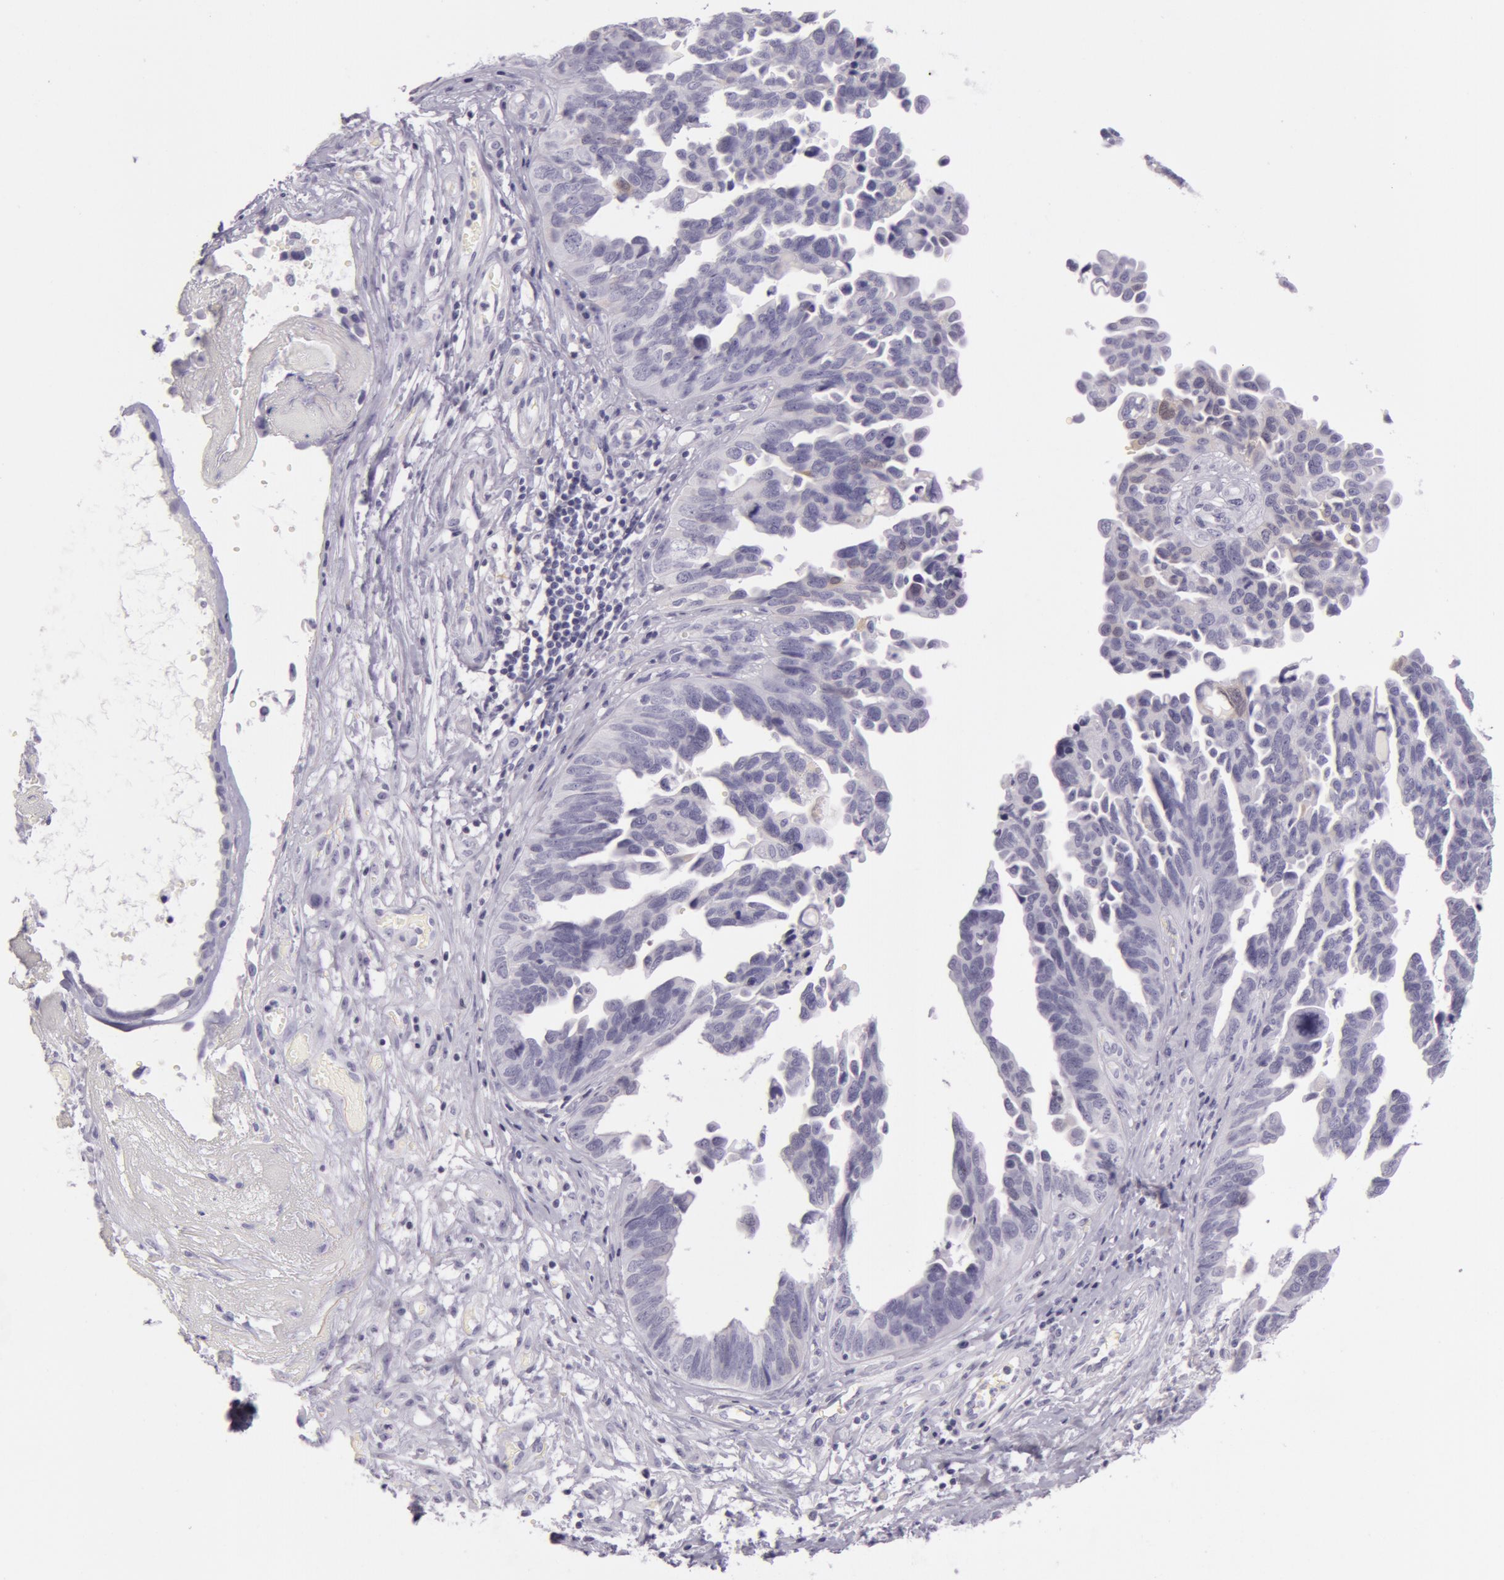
{"staining": {"intensity": "negative", "quantity": "none", "location": "none"}, "tissue": "ovarian cancer", "cell_type": "Tumor cells", "image_type": "cancer", "snomed": [{"axis": "morphology", "description": "Cystadenocarcinoma, serous, NOS"}, {"axis": "topography", "description": "Ovary"}], "caption": "Photomicrograph shows no significant protein positivity in tumor cells of ovarian cancer (serous cystadenocarcinoma).", "gene": "CKB", "patient": {"sex": "female", "age": 64}}